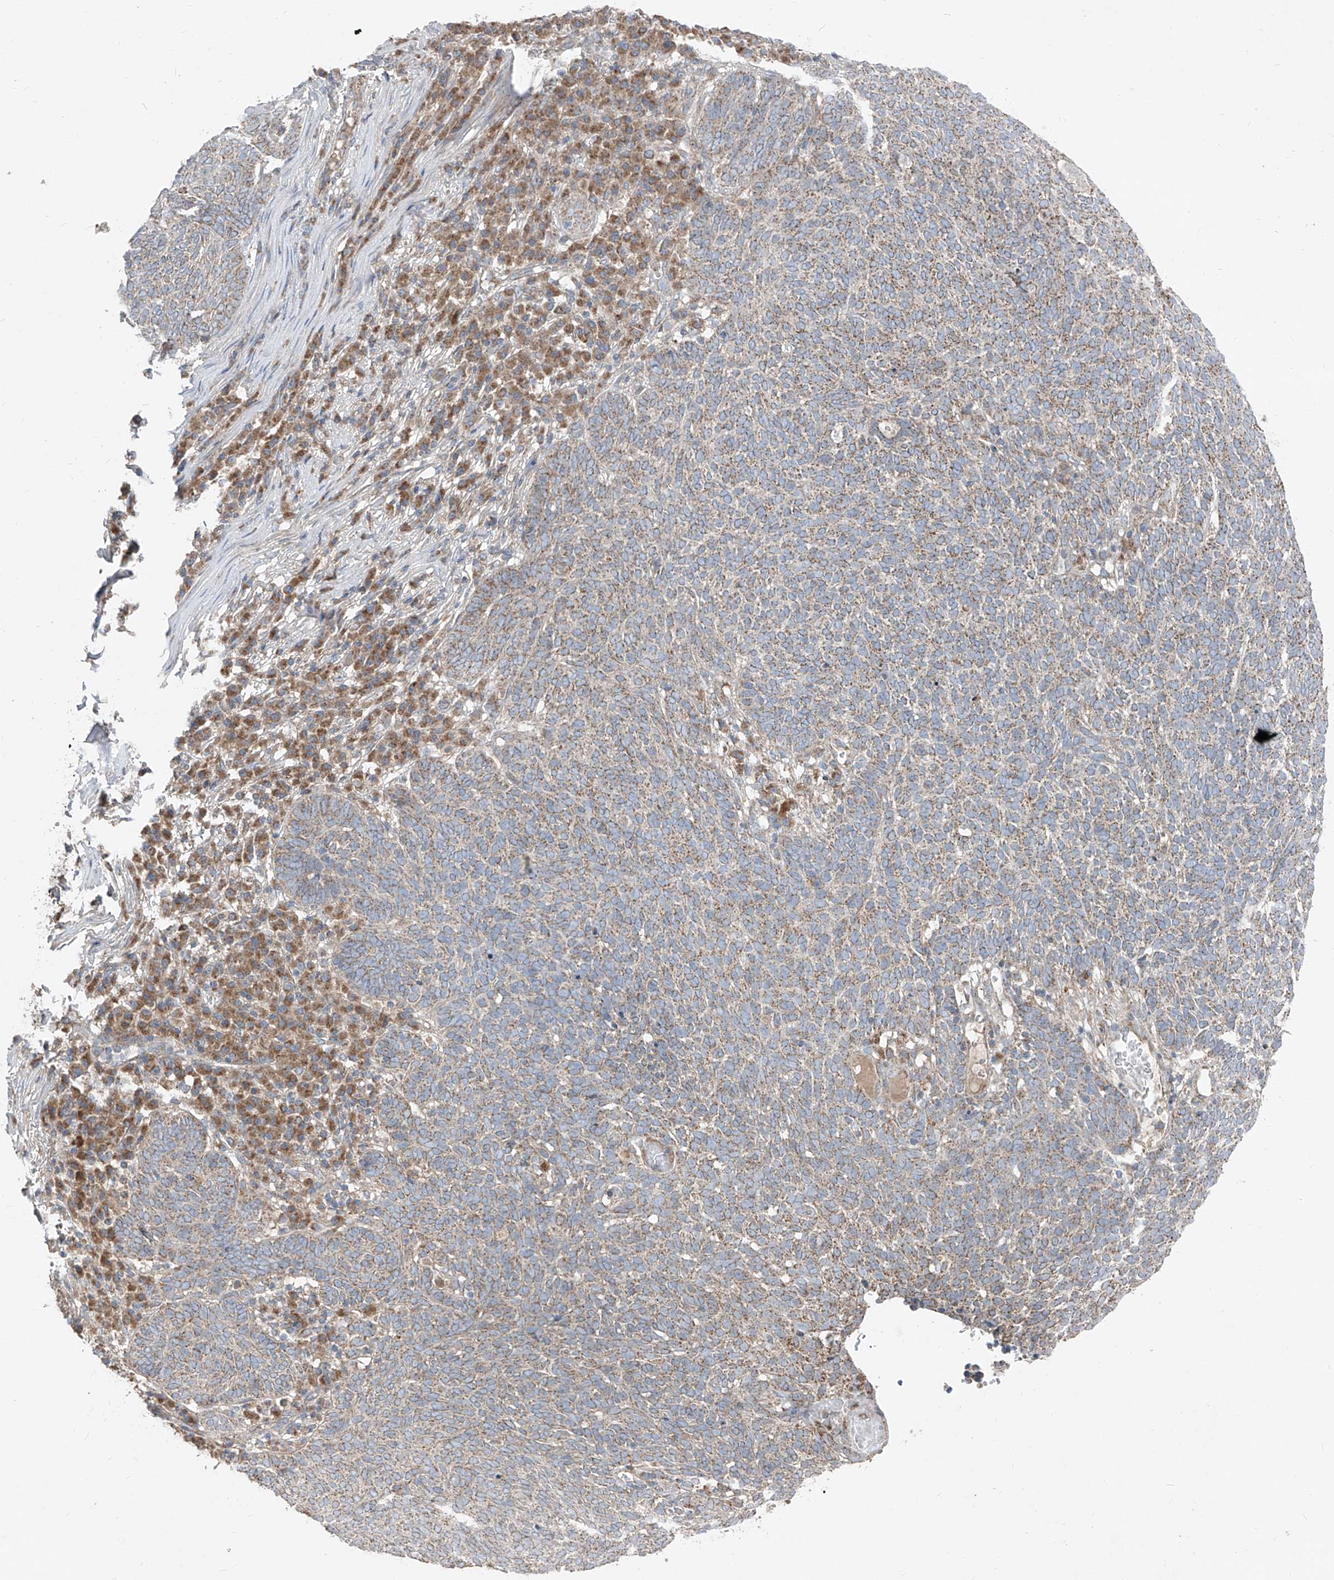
{"staining": {"intensity": "moderate", "quantity": "25%-75%", "location": "cytoplasmic/membranous"}, "tissue": "skin cancer", "cell_type": "Tumor cells", "image_type": "cancer", "snomed": [{"axis": "morphology", "description": "Squamous cell carcinoma, NOS"}, {"axis": "topography", "description": "Skin"}], "caption": "Immunohistochemical staining of skin squamous cell carcinoma demonstrates medium levels of moderate cytoplasmic/membranous protein positivity in about 25%-75% of tumor cells. Ihc stains the protein in brown and the nuclei are stained blue.", "gene": "ABCD3", "patient": {"sex": "female", "age": 90}}